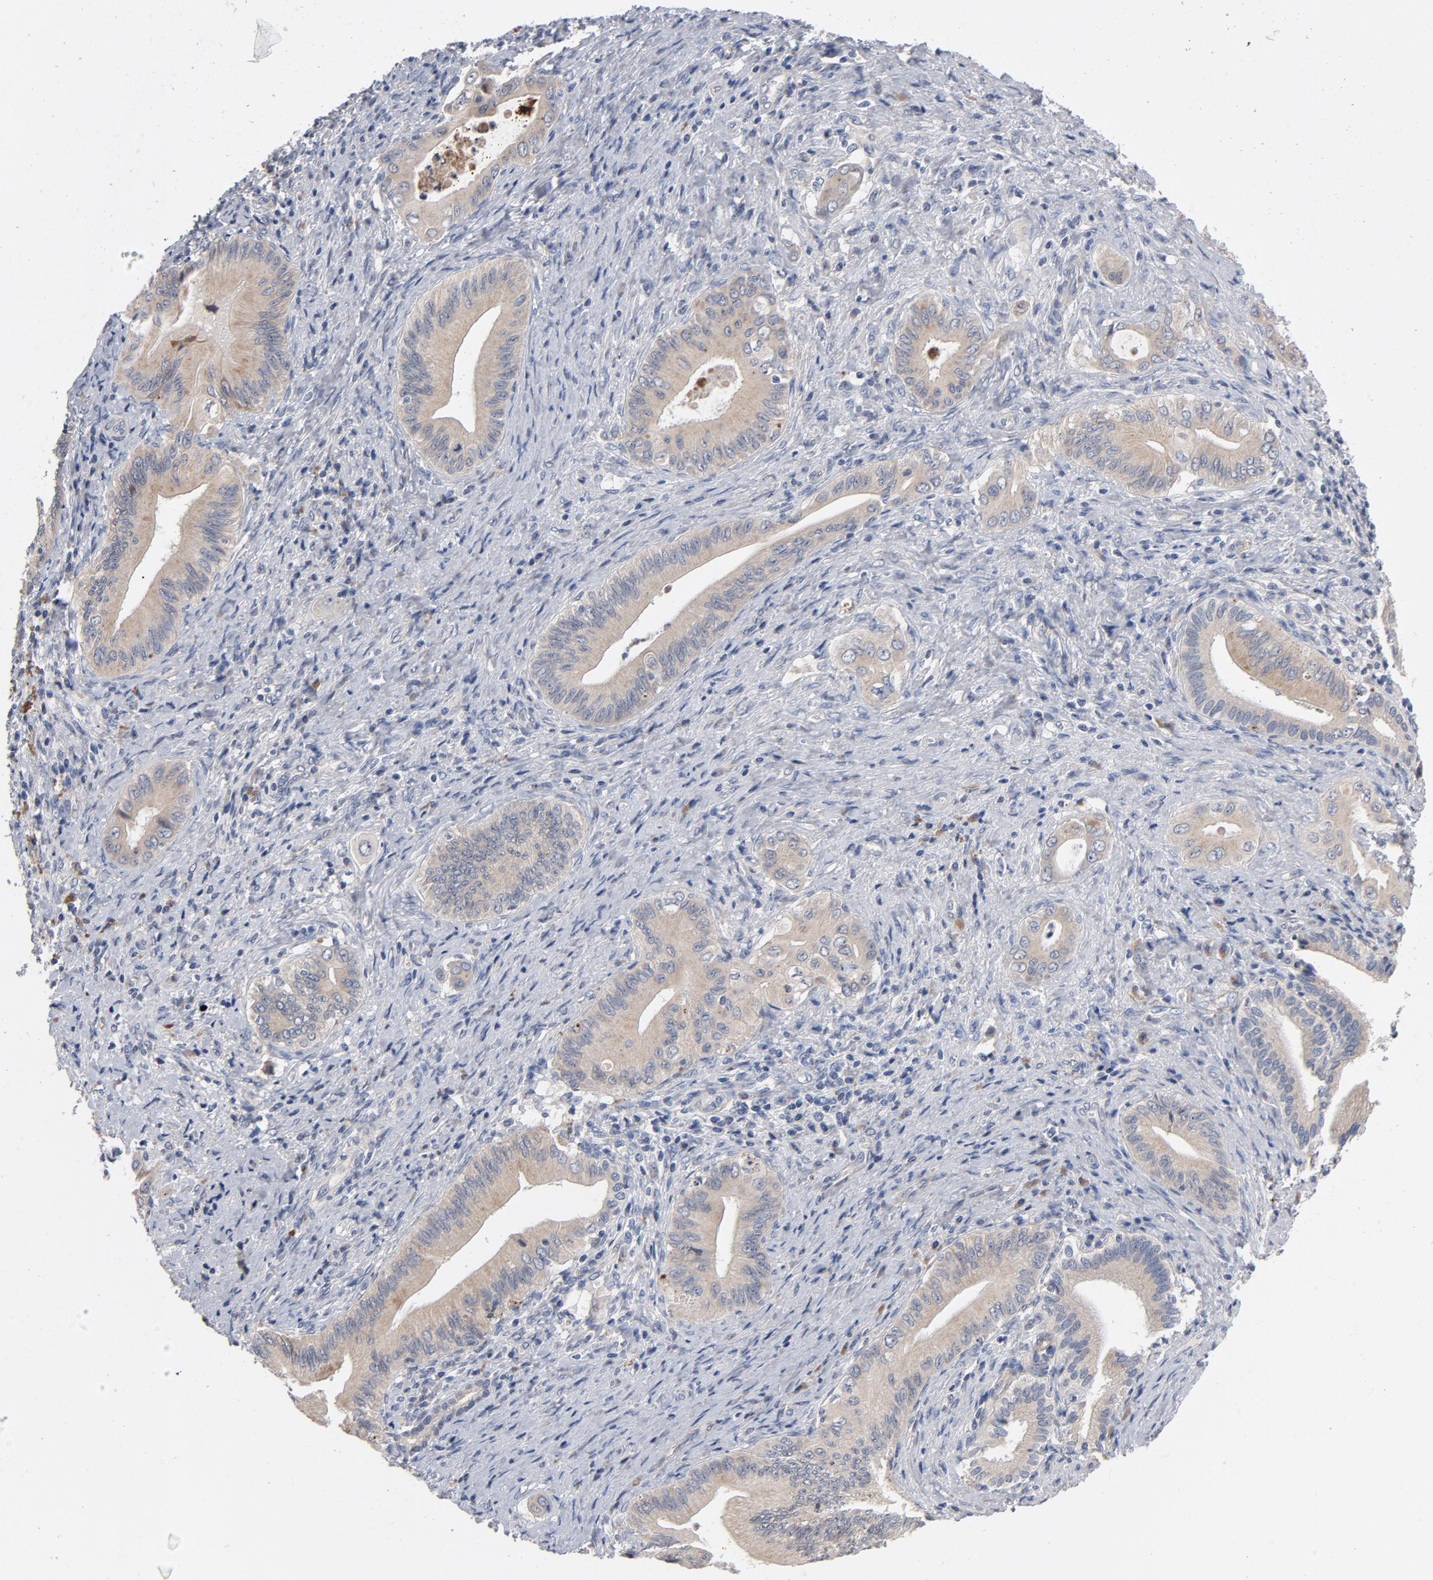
{"staining": {"intensity": "weak", "quantity": ">75%", "location": "cytoplasmic/membranous"}, "tissue": "liver cancer", "cell_type": "Tumor cells", "image_type": "cancer", "snomed": [{"axis": "morphology", "description": "Cholangiocarcinoma"}, {"axis": "topography", "description": "Liver"}], "caption": "An immunohistochemistry photomicrograph of neoplastic tissue is shown. Protein staining in brown highlights weak cytoplasmic/membranous positivity in liver cholangiocarcinoma within tumor cells. (Brightfield microscopy of DAB IHC at high magnification).", "gene": "CCDC134", "patient": {"sex": "male", "age": 58}}